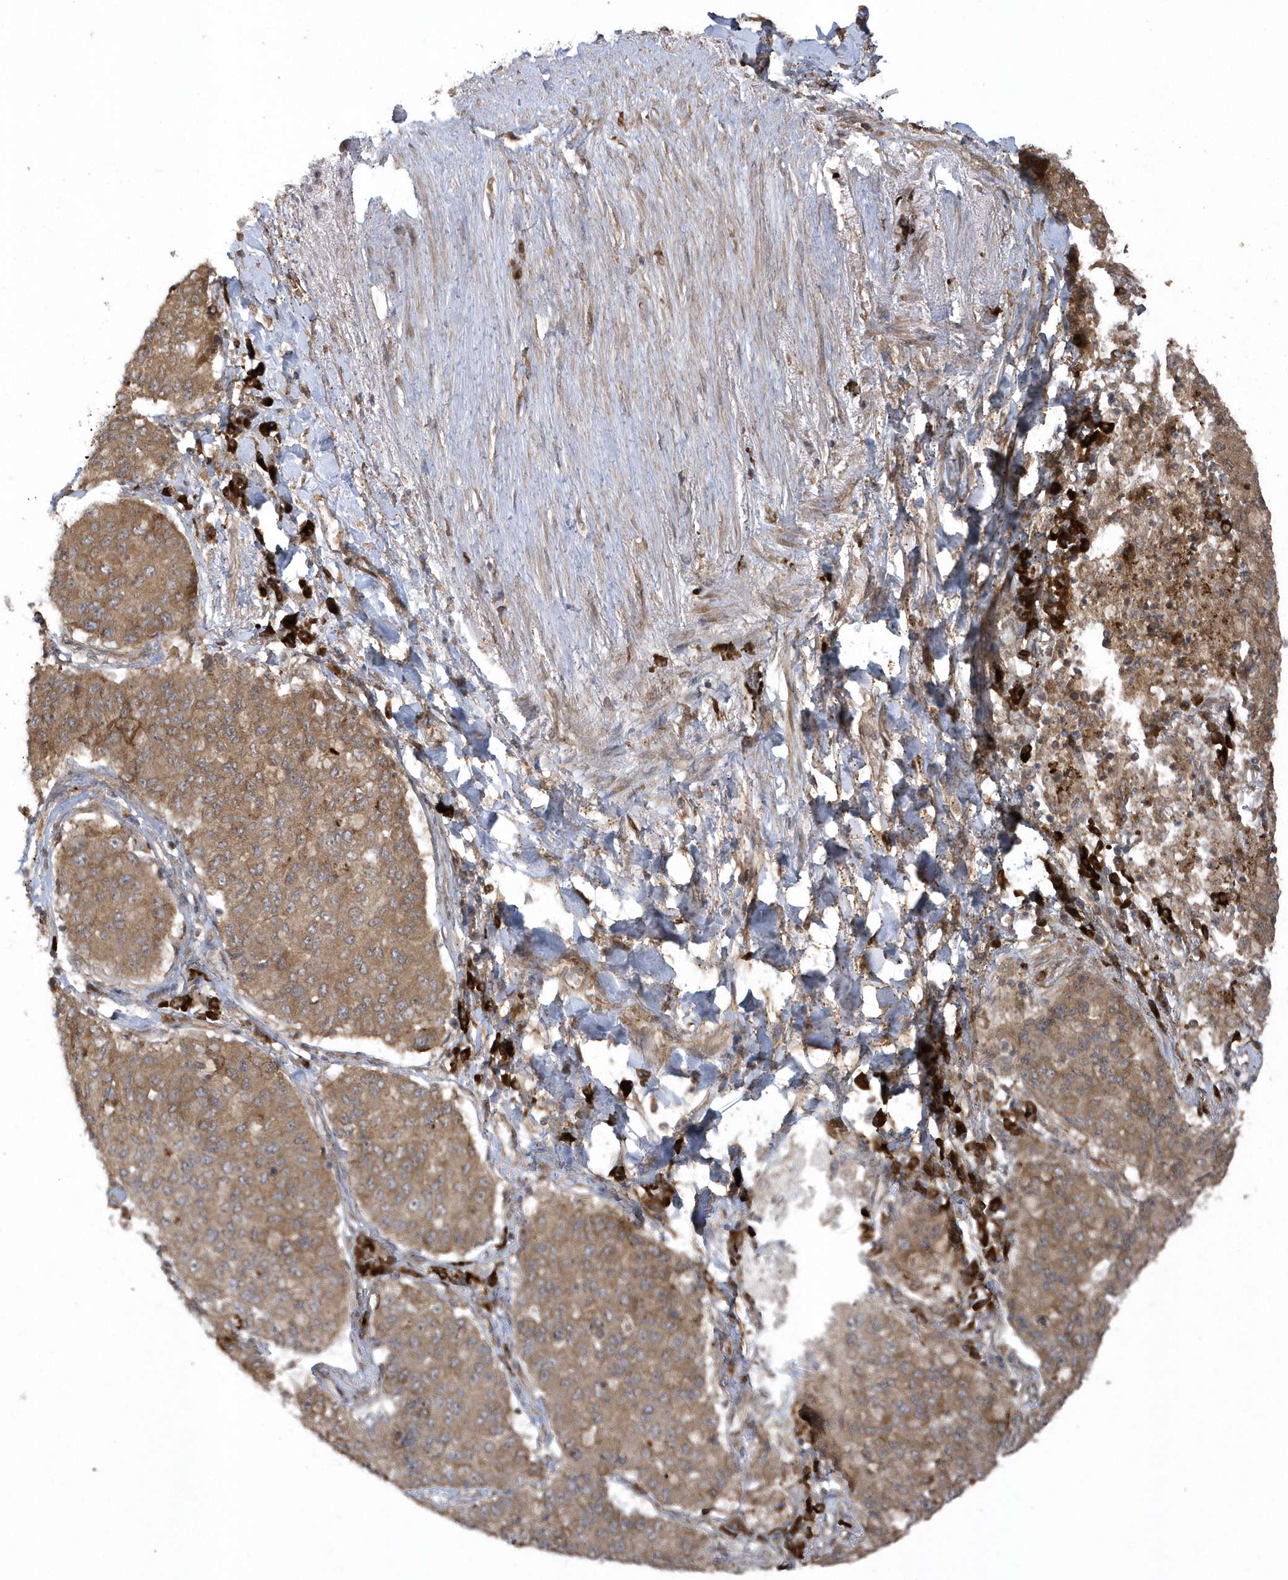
{"staining": {"intensity": "moderate", "quantity": ">75%", "location": "cytoplasmic/membranous"}, "tissue": "lung cancer", "cell_type": "Tumor cells", "image_type": "cancer", "snomed": [{"axis": "morphology", "description": "Squamous cell carcinoma, NOS"}, {"axis": "topography", "description": "Lung"}], "caption": "Lung cancer (squamous cell carcinoma) stained with a protein marker demonstrates moderate staining in tumor cells.", "gene": "HERPUD1", "patient": {"sex": "male", "age": 74}}